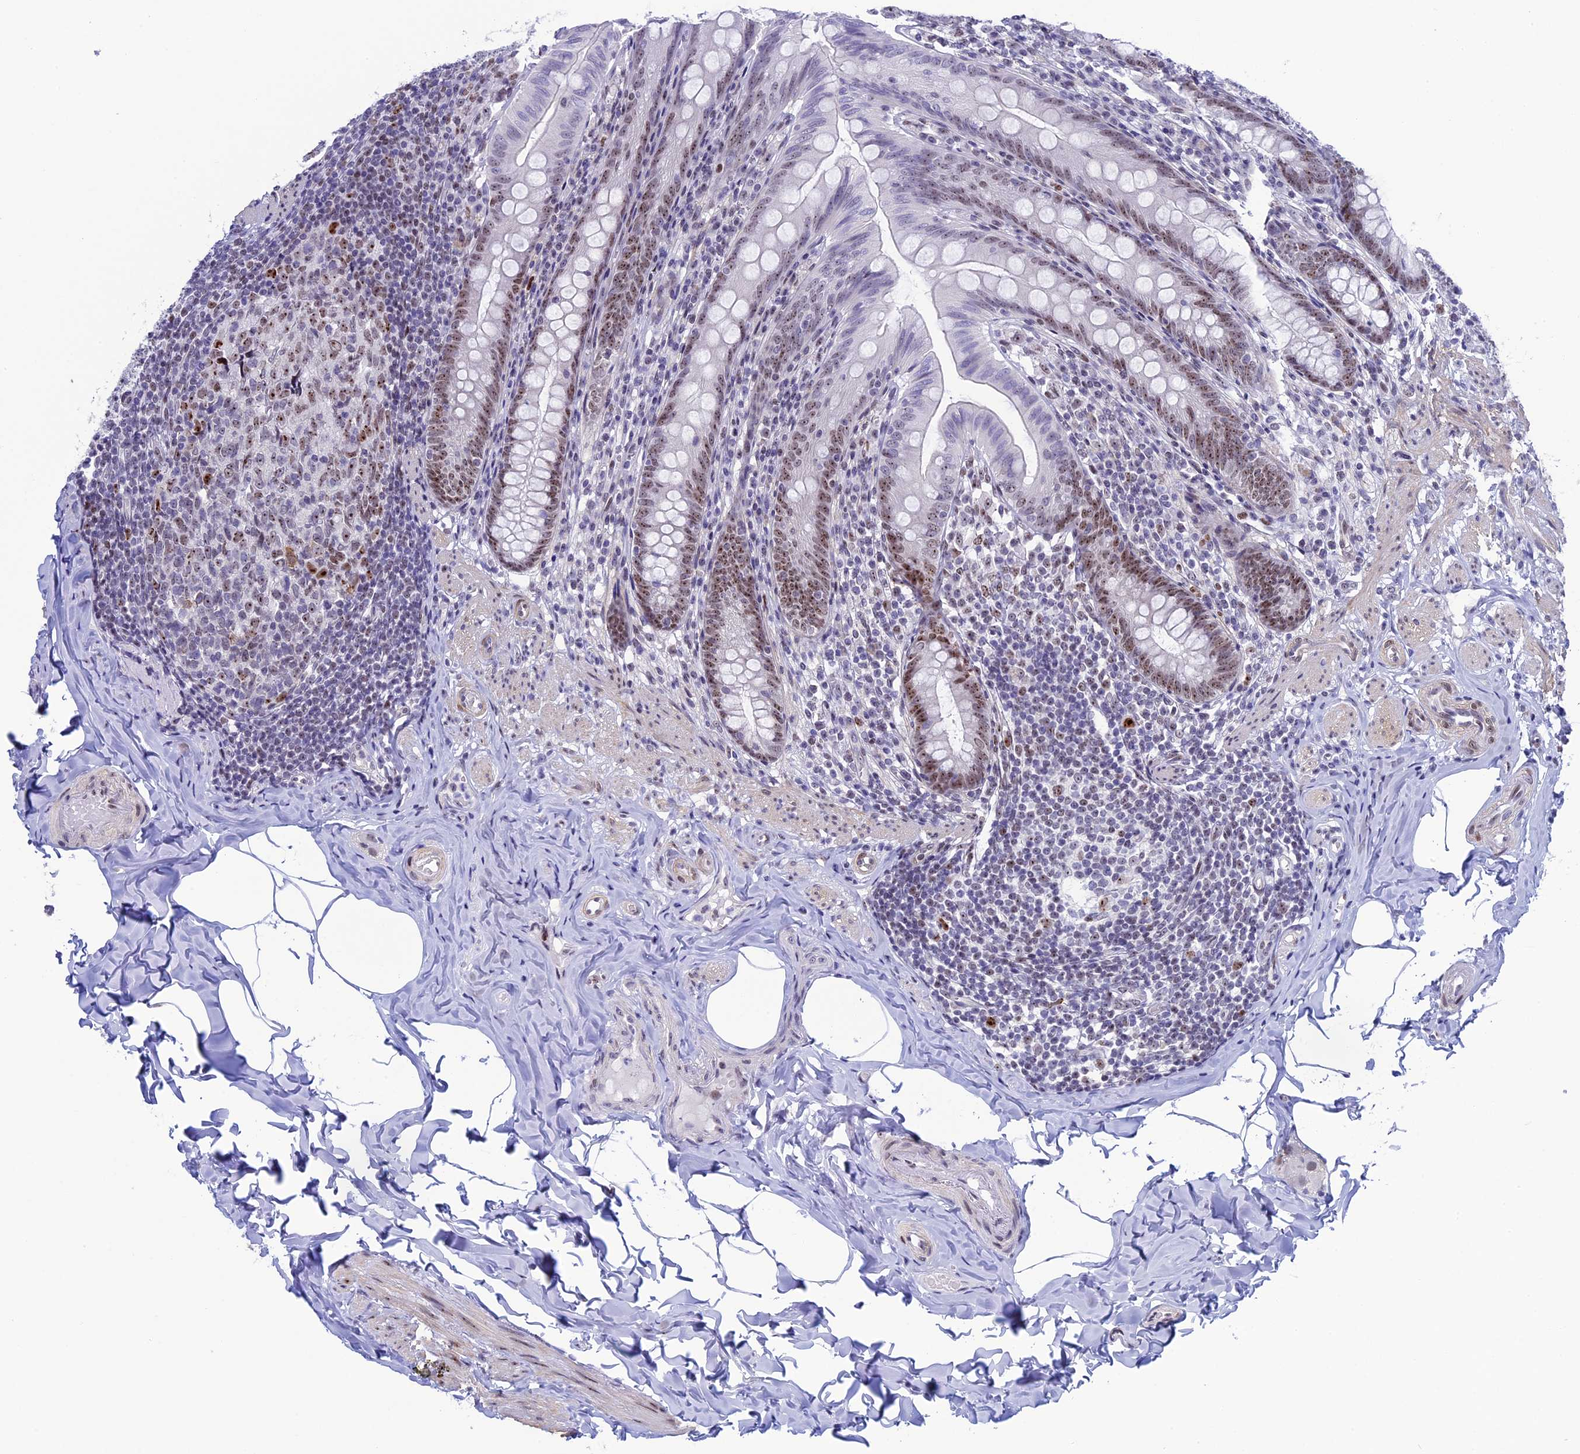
{"staining": {"intensity": "moderate", "quantity": ">75%", "location": "nuclear"}, "tissue": "appendix", "cell_type": "Glandular cells", "image_type": "normal", "snomed": [{"axis": "morphology", "description": "Normal tissue, NOS"}, {"axis": "topography", "description": "Appendix"}], "caption": "The histopathology image demonstrates staining of benign appendix, revealing moderate nuclear protein expression (brown color) within glandular cells.", "gene": "CCDC86", "patient": {"sex": "male", "age": 55}}